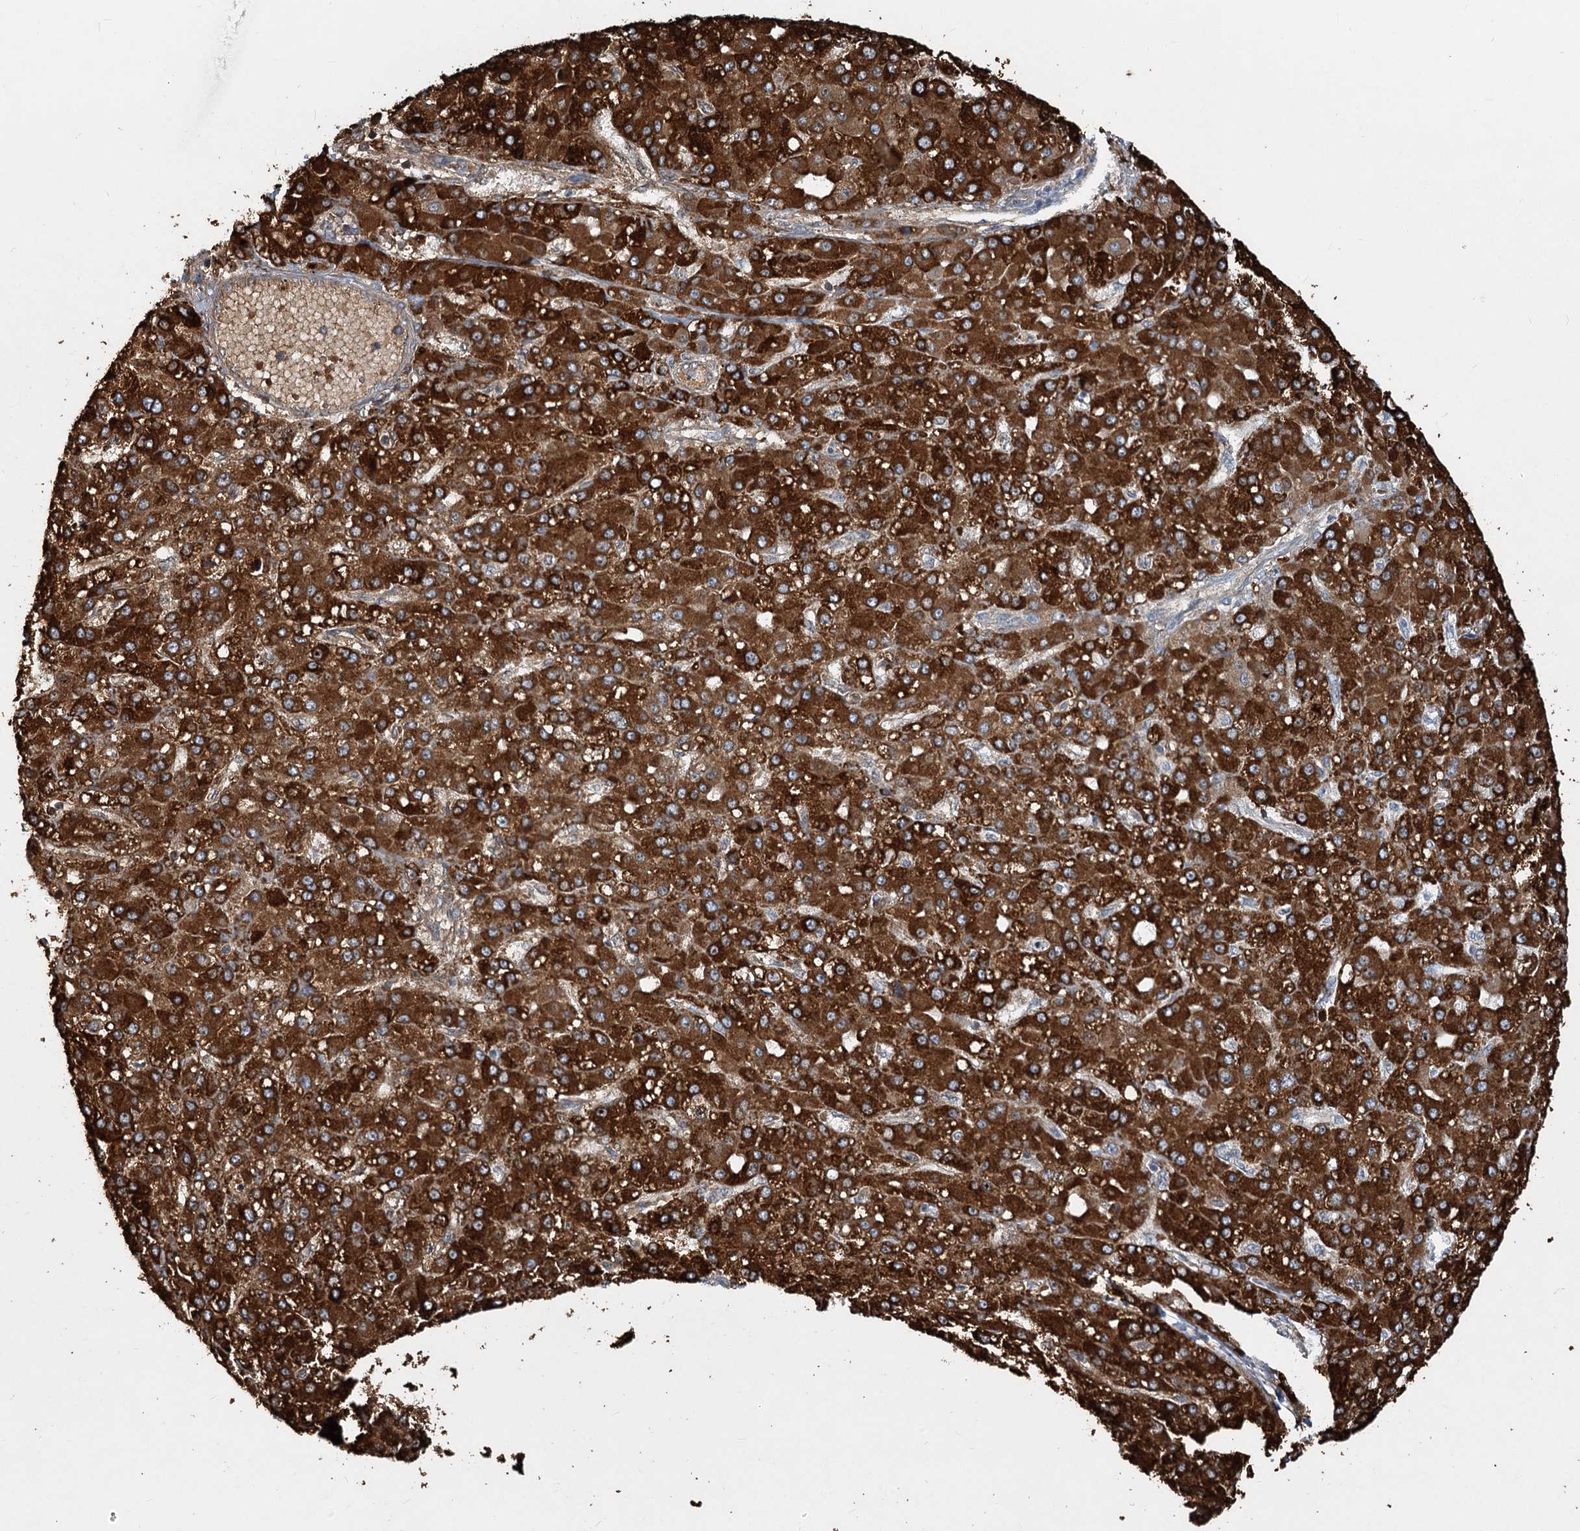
{"staining": {"intensity": "strong", "quantity": ">75%", "location": "cytoplasmic/membranous"}, "tissue": "liver cancer", "cell_type": "Tumor cells", "image_type": "cancer", "snomed": [{"axis": "morphology", "description": "Carcinoma, Hepatocellular, NOS"}, {"axis": "topography", "description": "Liver"}], "caption": "The image demonstrates staining of liver cancer (hepatocellular carcinoma), revealing strong cytoplasmic/membranous protein staining (brown color) within tumor cells.", "gene": "CIB4", "patient": {"sex": "male", "age": 67}}